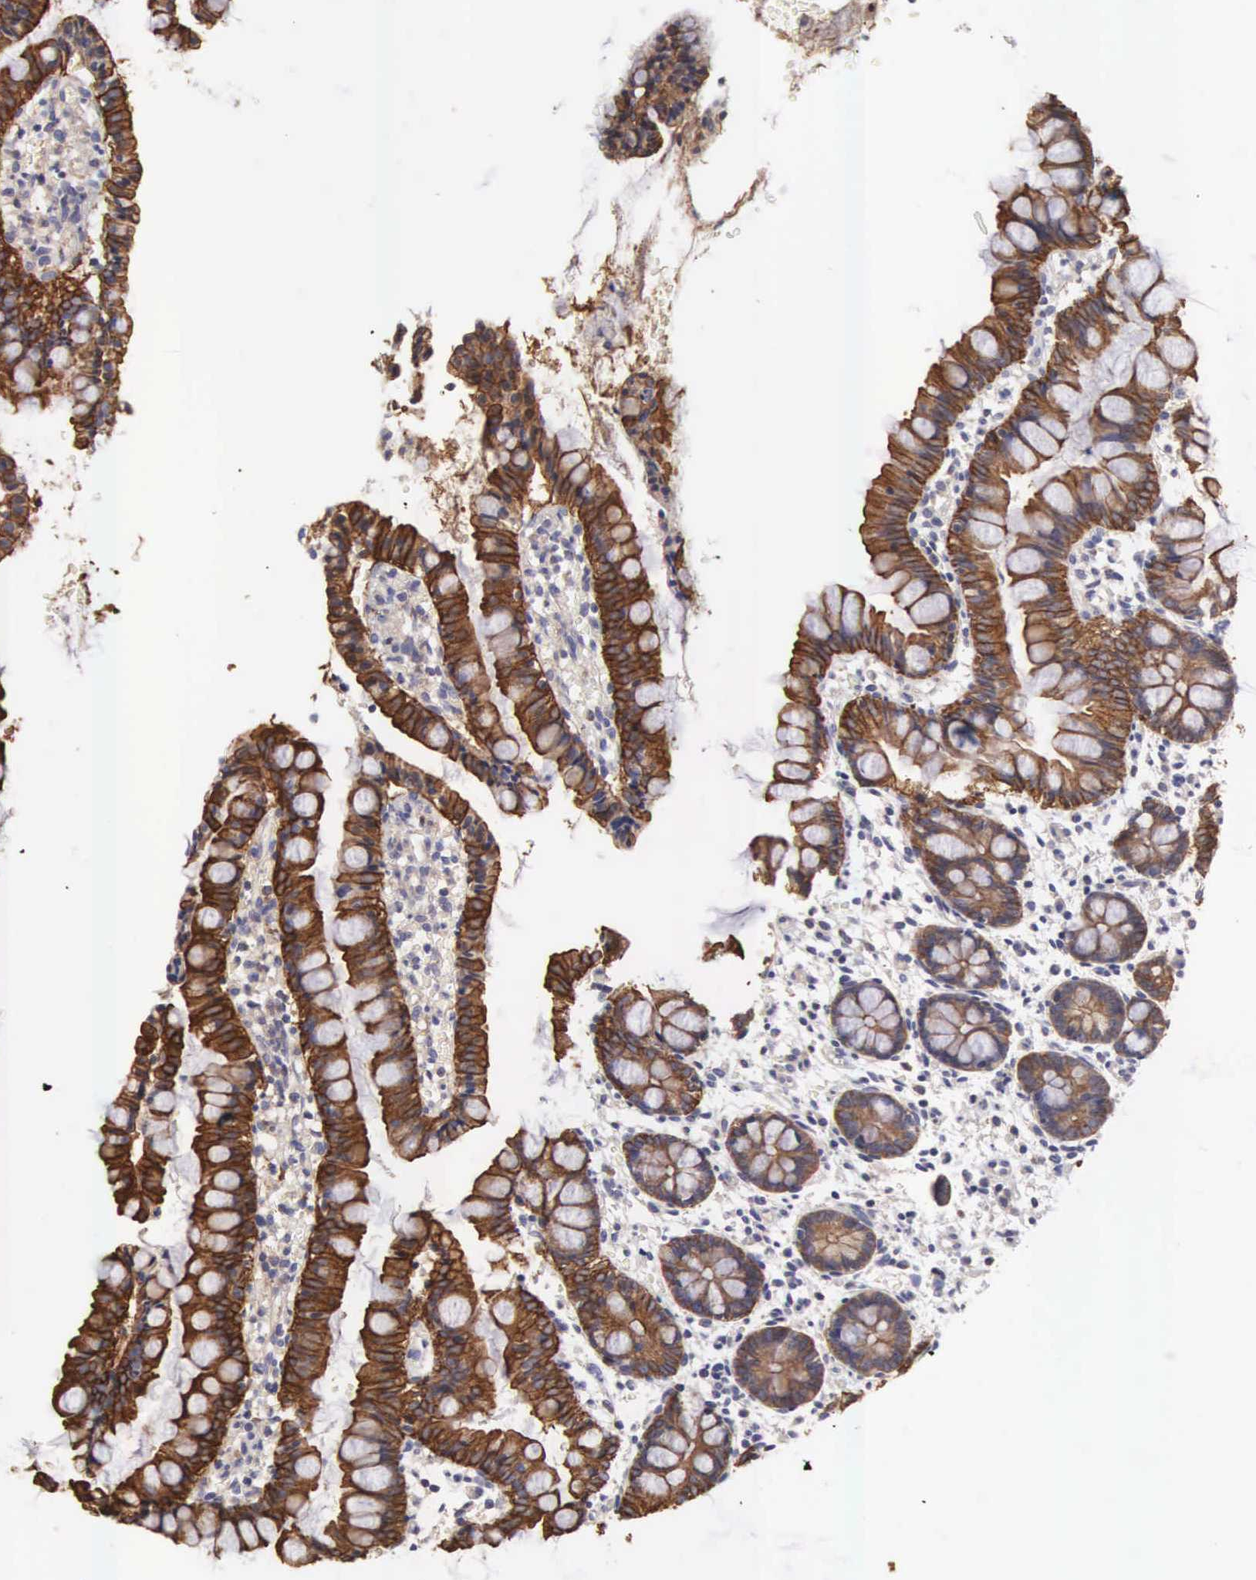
{"staining": {"intensity": "strong", "quantity": ">75%", "location": "cytoplasmic/membranous"}, "tissue": "small intestine", "cell_type": "Glandular cells", "image_type": "normal", "snomed": [{"axis": "morphology", "description": "Normal tissue, NOS"}, {"axis": "topography", "description": "Small intestine"}], "caption": "Normal small intestine was stained to show a protein in brown. There is high levels of strong cytoplasmic/membranous expression in approximately >75% of glandular cells. (Brightfield microscopy of DAB IHC at high magnification).", "gene": "TXLNG", "patient": {"sex": "male", "age": 1}}